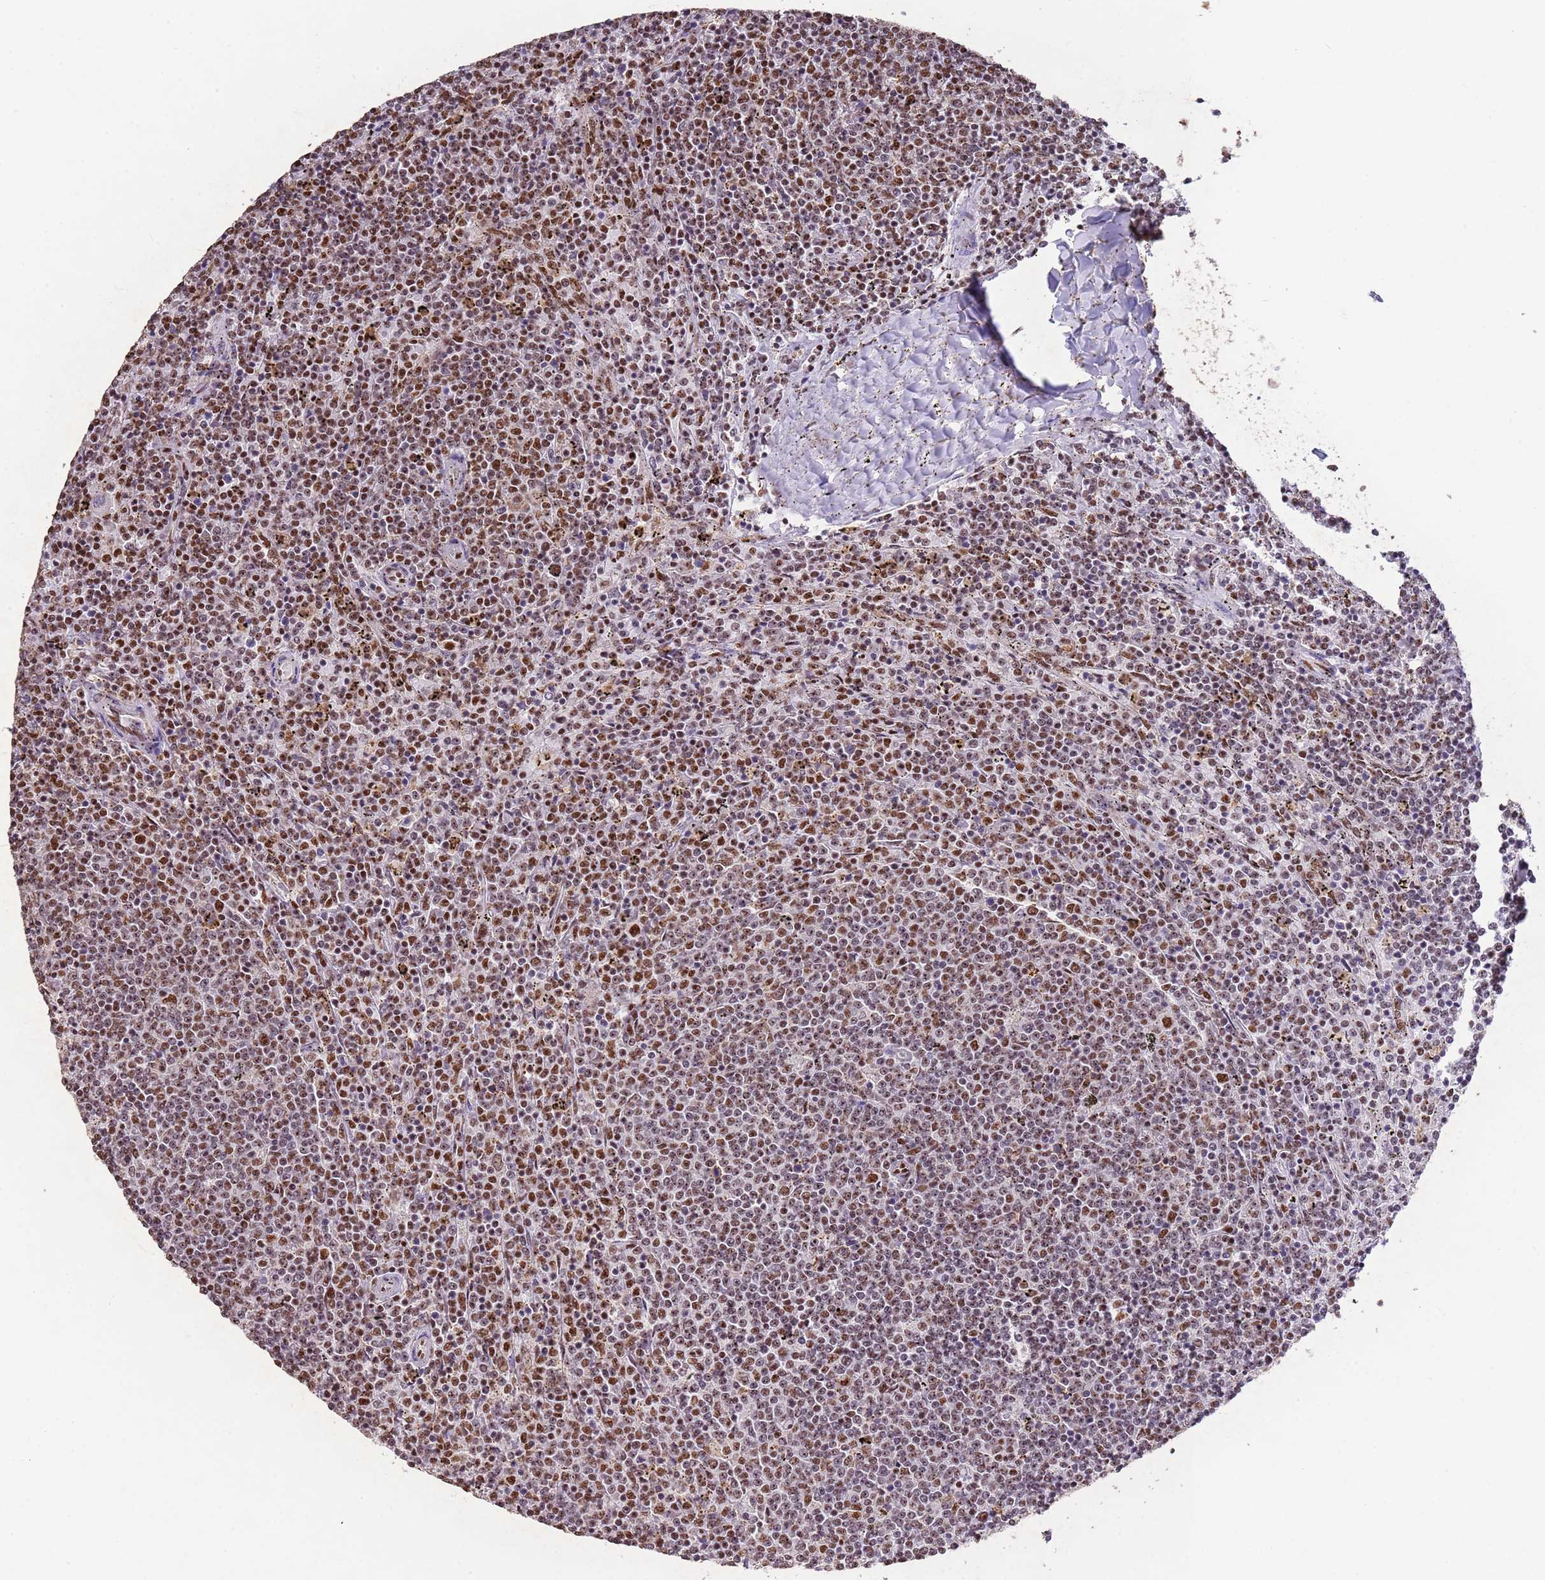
{"staining": {"intensity": "moderate", "quantity": ">75%", "location": "nuclear"}, "tissue": "lymphoma", "cell_type": "Tumor cells", "image_type": "cancer", "snomed": [{"axis": "morphology", "description": "Malignant lymphoma, non-Hodgkin's type, Low grade"}, {"axis": "topography", "description": "Spleen"}], "caption": "Malignant lymphoma, non-Hodgkin's type (low-grade) tissue exhibits moderate nuclear staining in approximately >75% of tumor cells, visualized by immunohistochemistry.", "gene": "ESF1", "patient": {"sex": "female", "age": 50}}